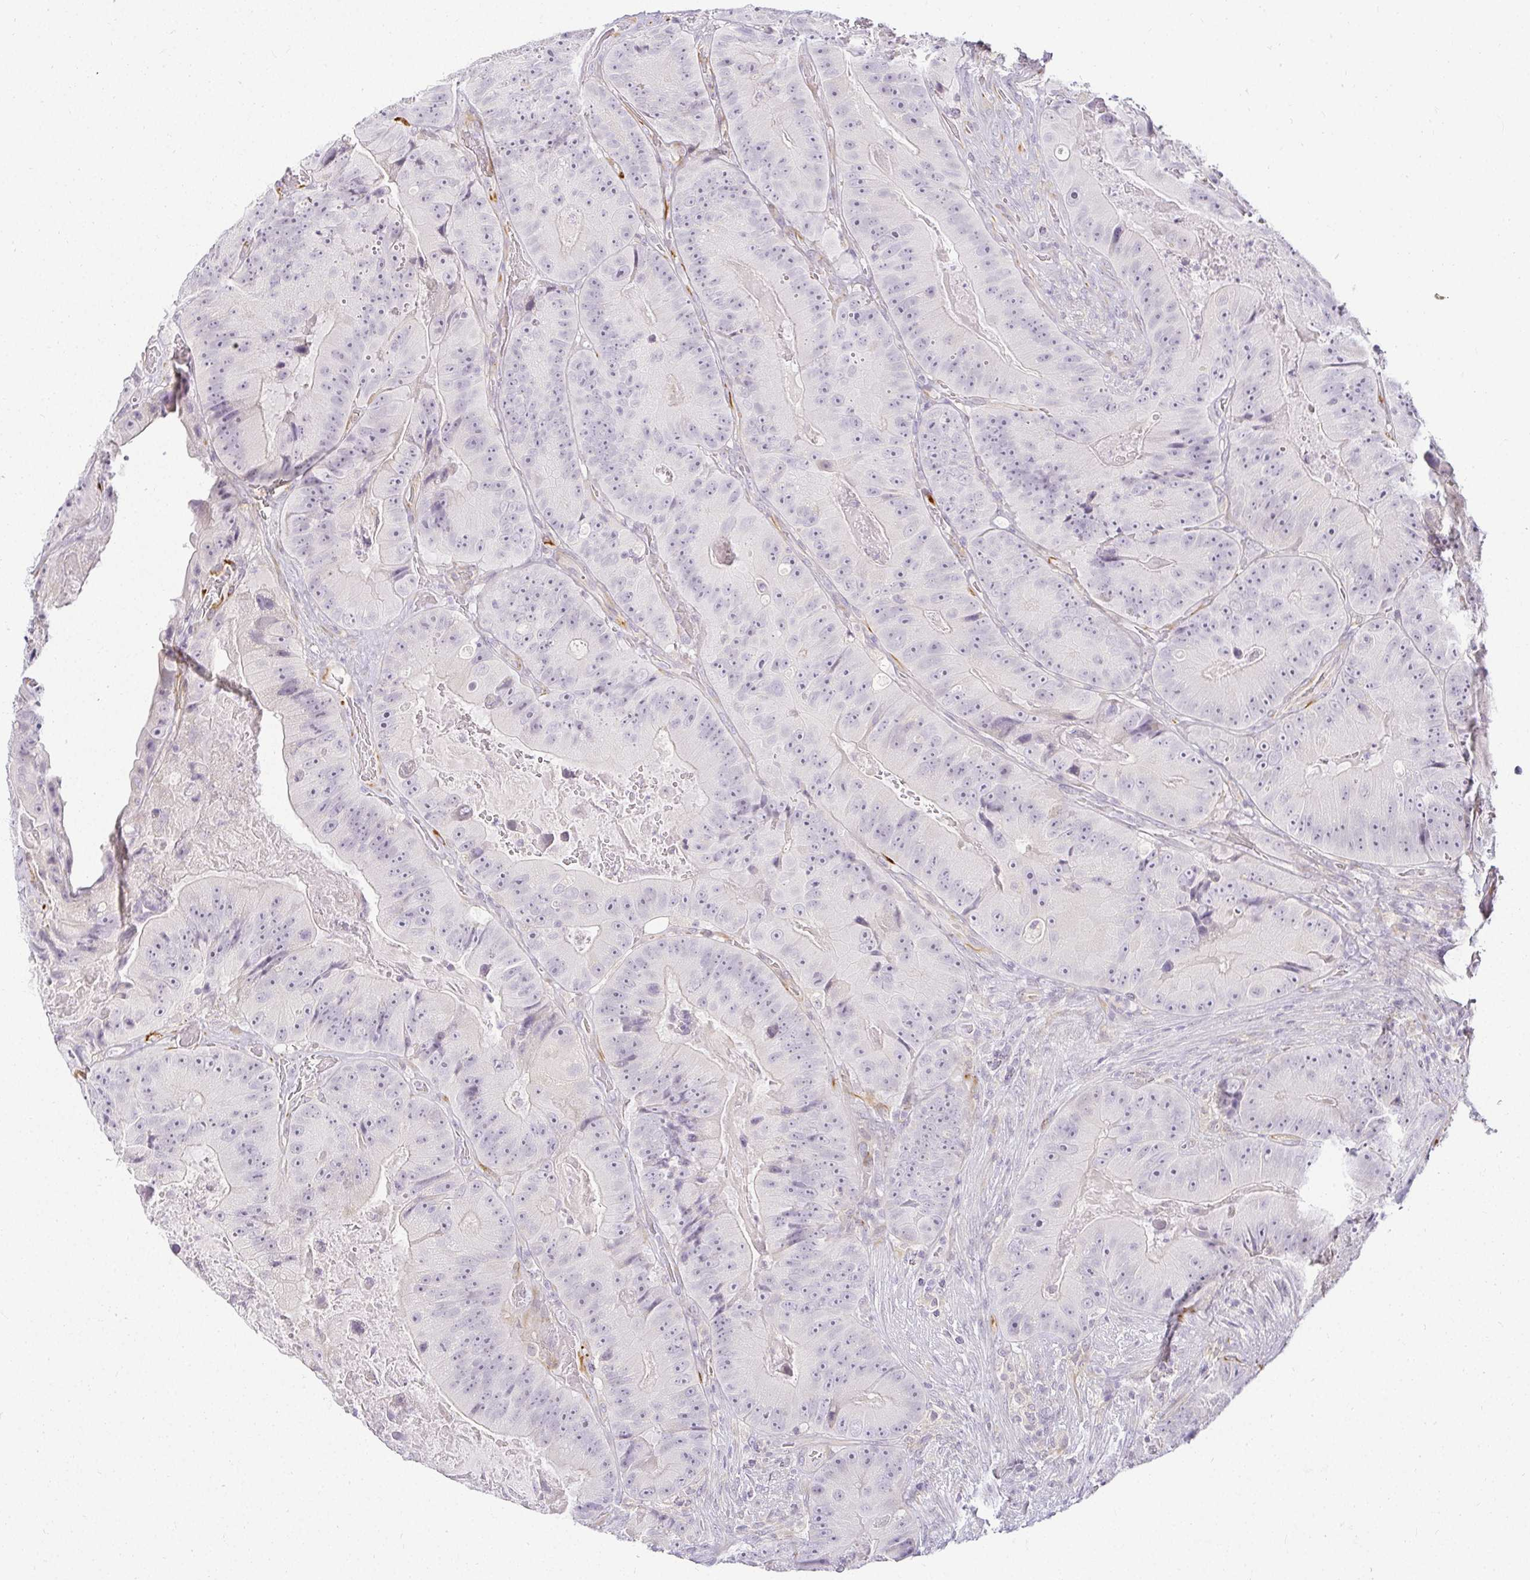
{"staining": {"intensity": "negative", "quantity": "none", "location": "none"}, "tissue": "colorectal cancer", "cell_type": "Tumor cells", "image_type": "cancer", "snomed": [{"axis": "morphology", "description": "Adenocarcinoma, NOS"}, {"axis": "topography", "description": "Colon"}], "caption": "Colorectal adenocarcinoma was stained to show a protein in brown. There is no significant expression in tumor cells.", "gene": "ACAN", "patient": {"sex": "female", "age": 86}}